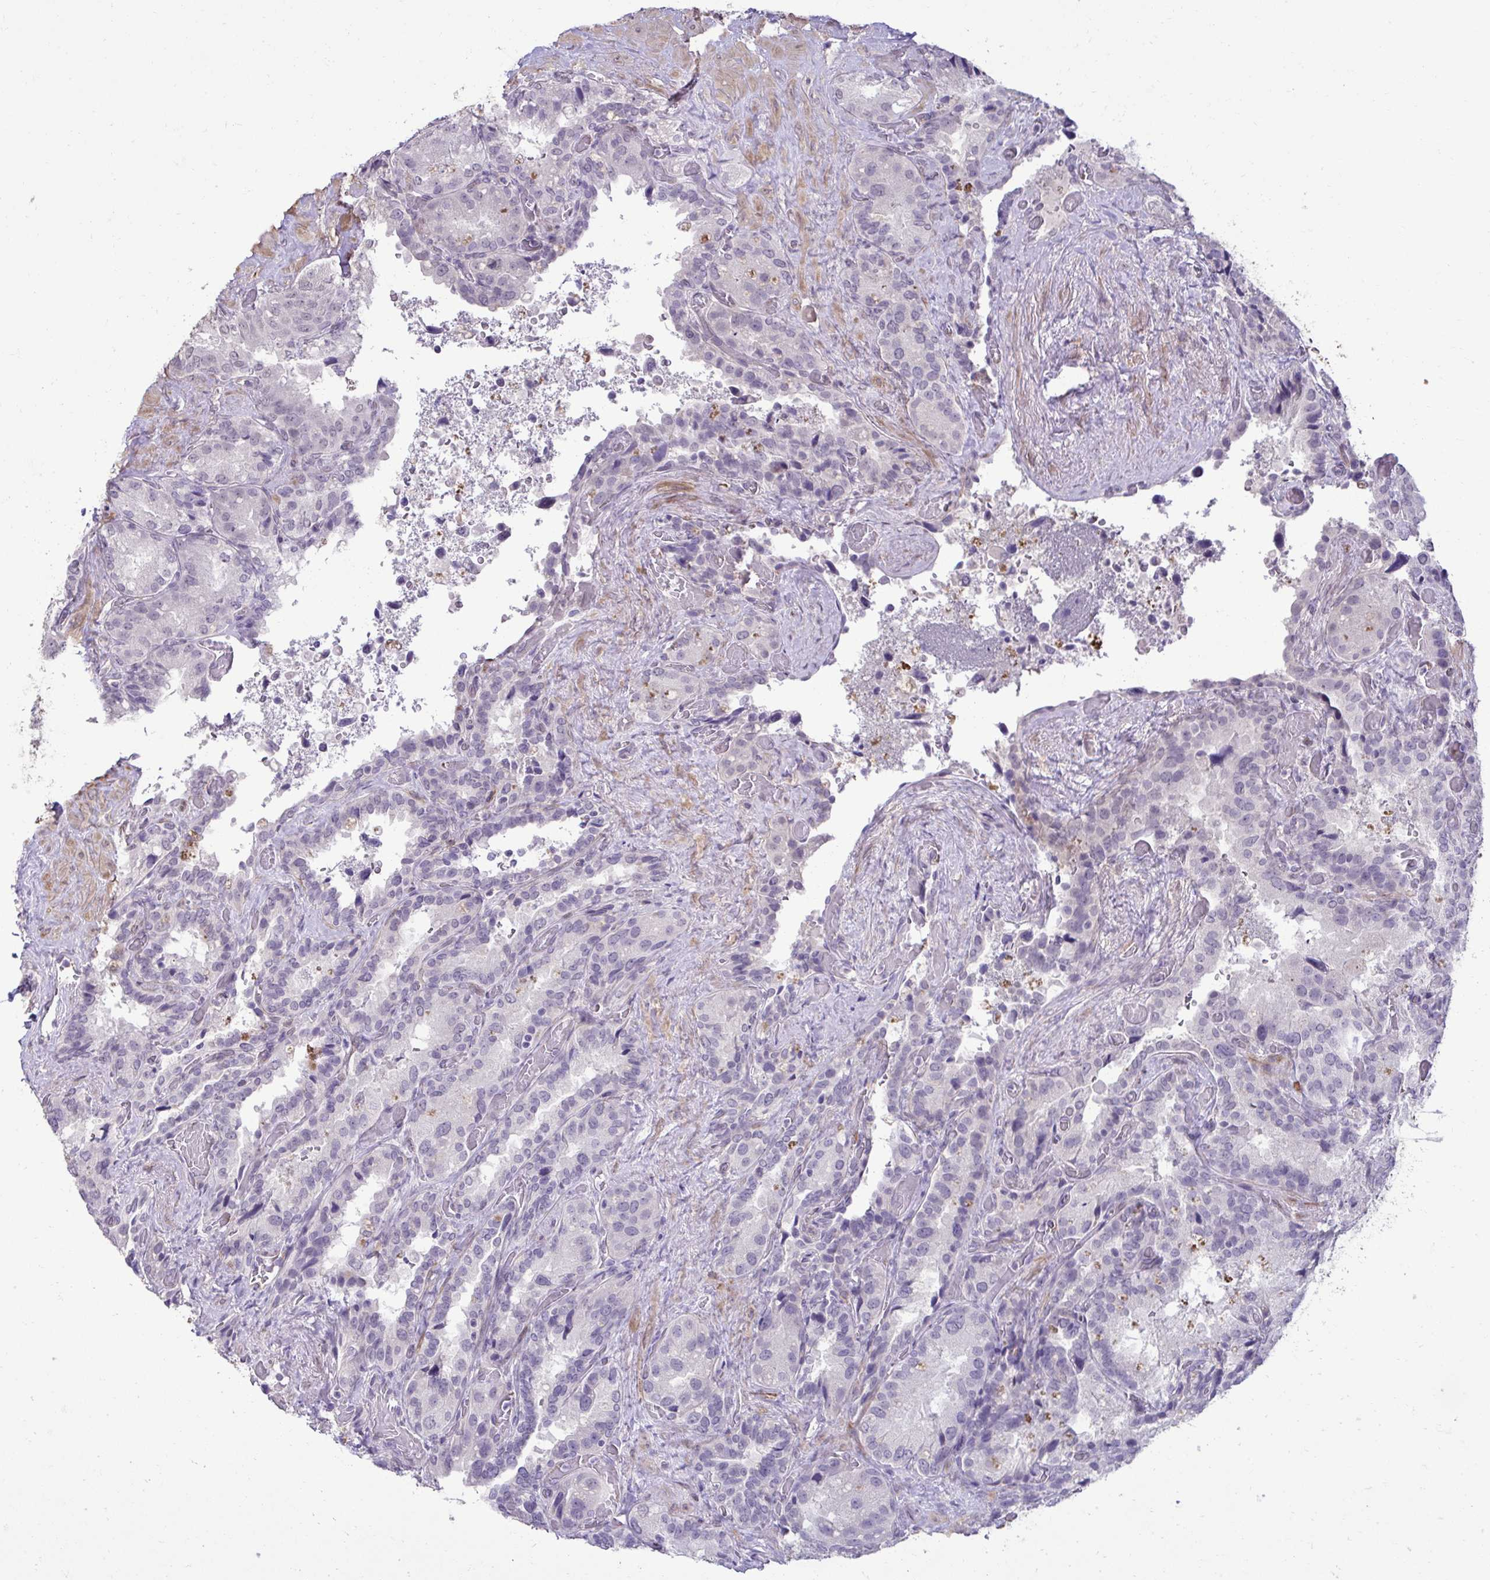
{"staining": {"intensity": "negative", "quantity": "none", "location": "none"}, "tissue": "seminal vesicle", "cell_type": "Glandular cells", "image_type": "normal", "snomed": [{"axis": "morphology", "description": "Normal tissue, NOS"}, {"axis": "topography", "description": "Seminal veicle"}], "caption": "A high-resolution image shows immunohistochemistry staining of benign seminal vesicle, which reveals no significant positivity in glandular cells.", "gene": "SLC30A3", "patient": {"sex": "male", "age": 60}}